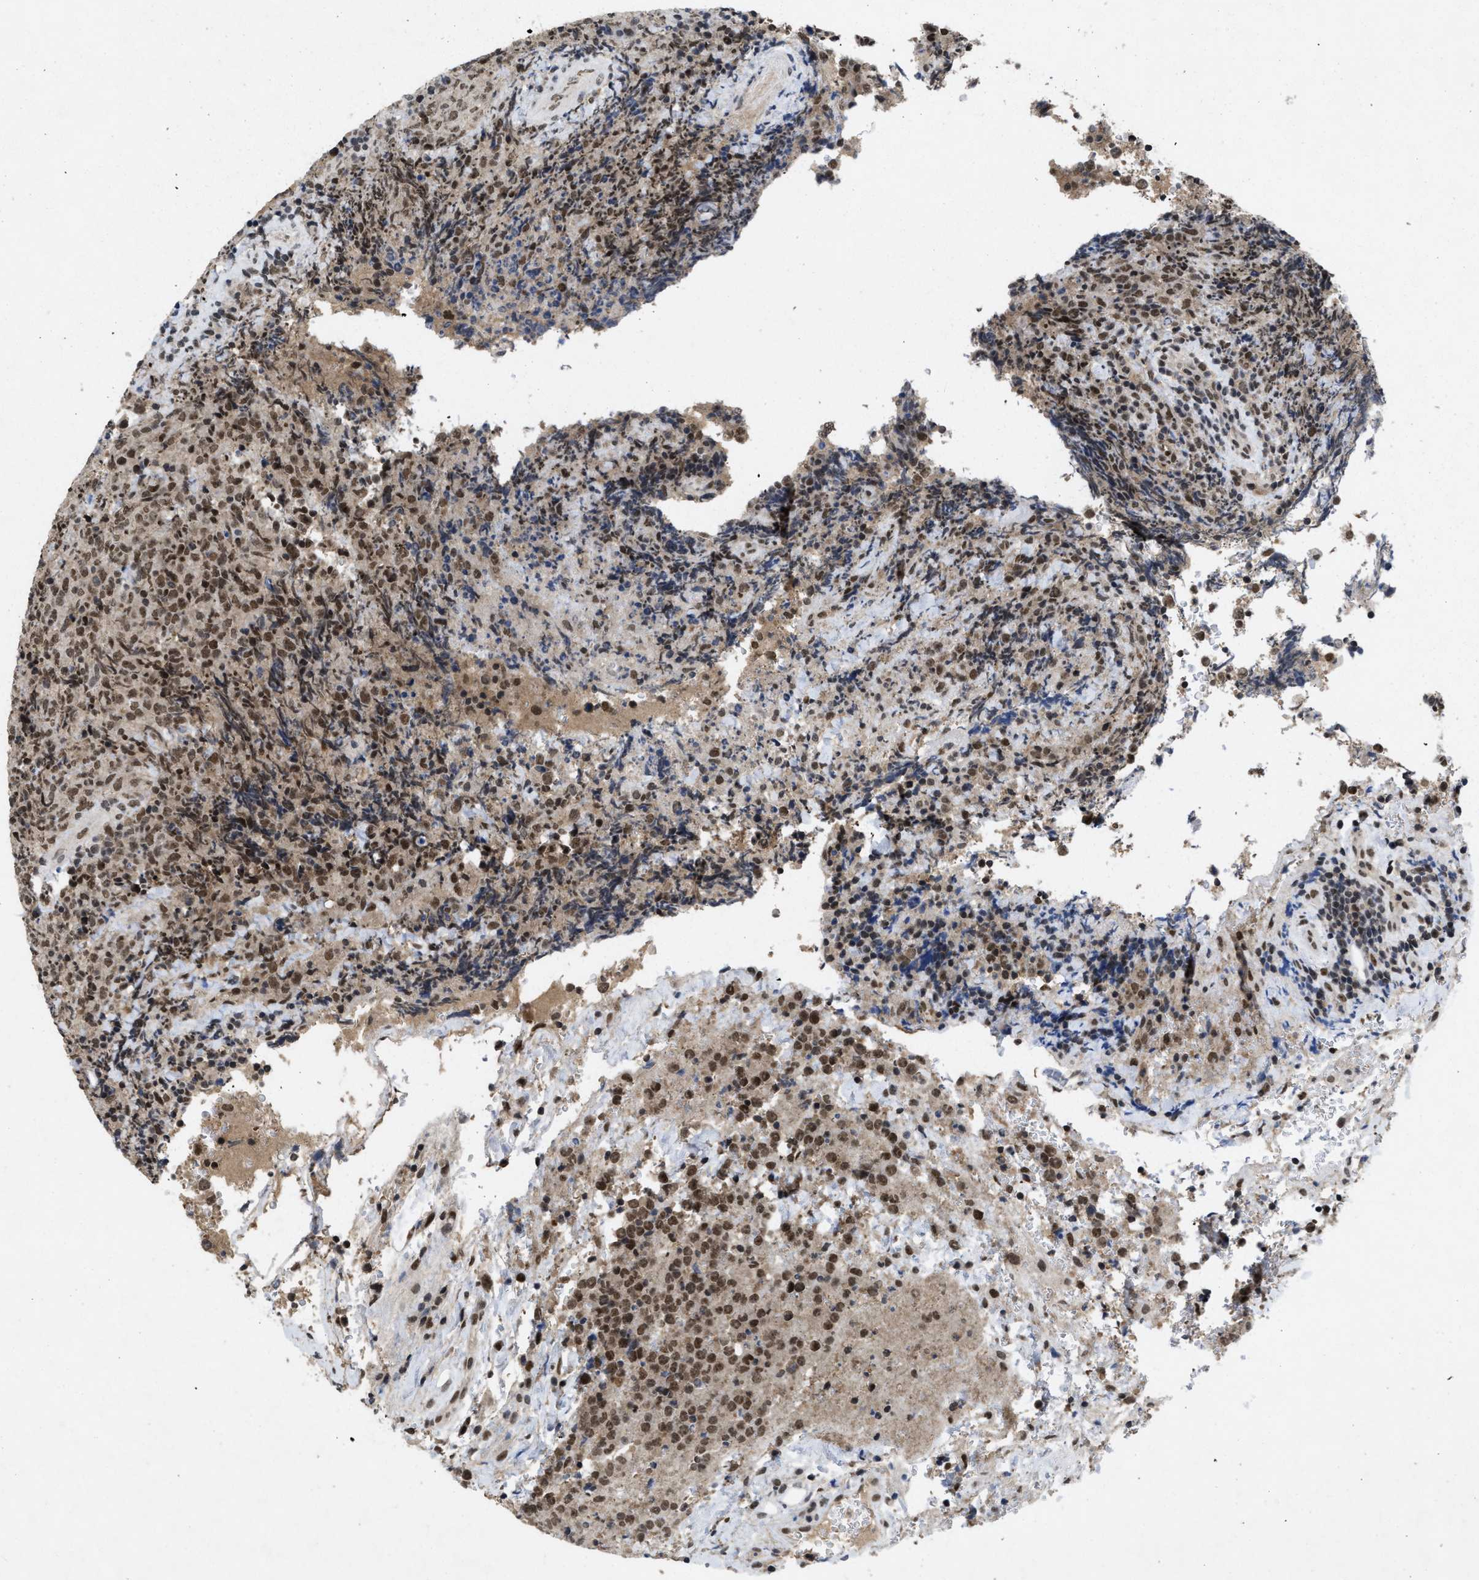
{"staining": {"intensity": "moderate", "quantity": ">75%", "location": "nuclear"}, "tissue": "lymphoma", "cell_type": "Tumor cells", "image_type": "cancer", "snomed": [{"axis": "morphology", "description": "Malignant lymphoma, non-Hodgkin's type, High grade"}, {"axis": "topography", "description": "Tonsil"}], "caption": "This is a micrograph of immunohistochemistry (IHC) staining of lymphoma, which shows moderate expression in the nuclear of tumor cells.", "gene": "ZNF346", "patient": {"sex": "female", "age": 36}}